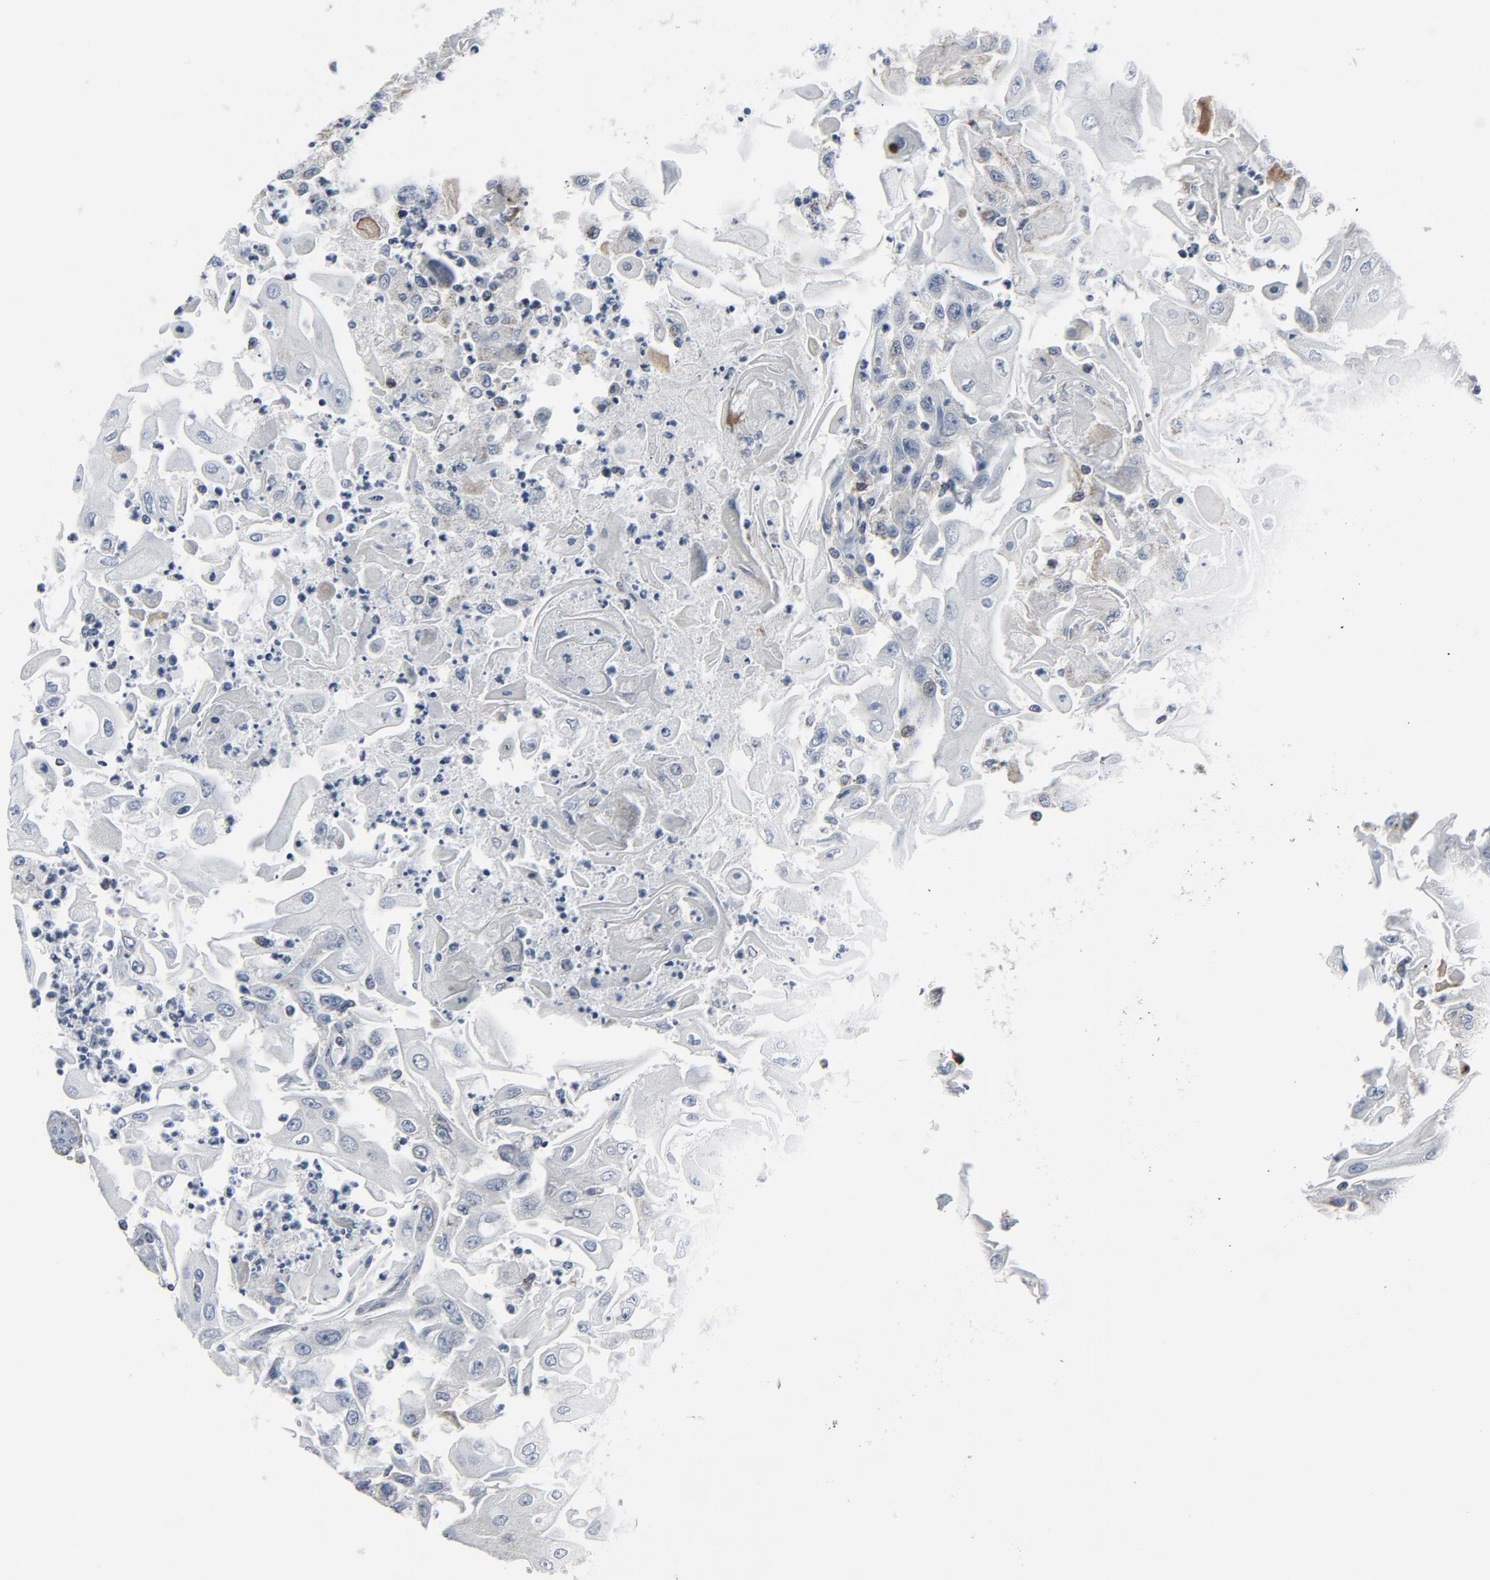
{"staining": {"intensity": "negative", "quantity": "none", "location": "none"}, "tissue": "head and neck cancer", "cell_type": "Tumor cells", "image_type": "cancer", "snomed": [{"axis": "morphology", "description": "Squamous cell carcinoma, NOS"}, {"axis": "topography", "description": "Oral tissue"}, {"axis": "topography", "description": "Head-Neck"}], "caption": "DAB immunohistochemical staining of human head and neck cancer (squamous cell carcinoma) exhibits no significant expression in tumor cells.", "gene": "GPX2", "patient": {"sex": "female", "age": 76}}